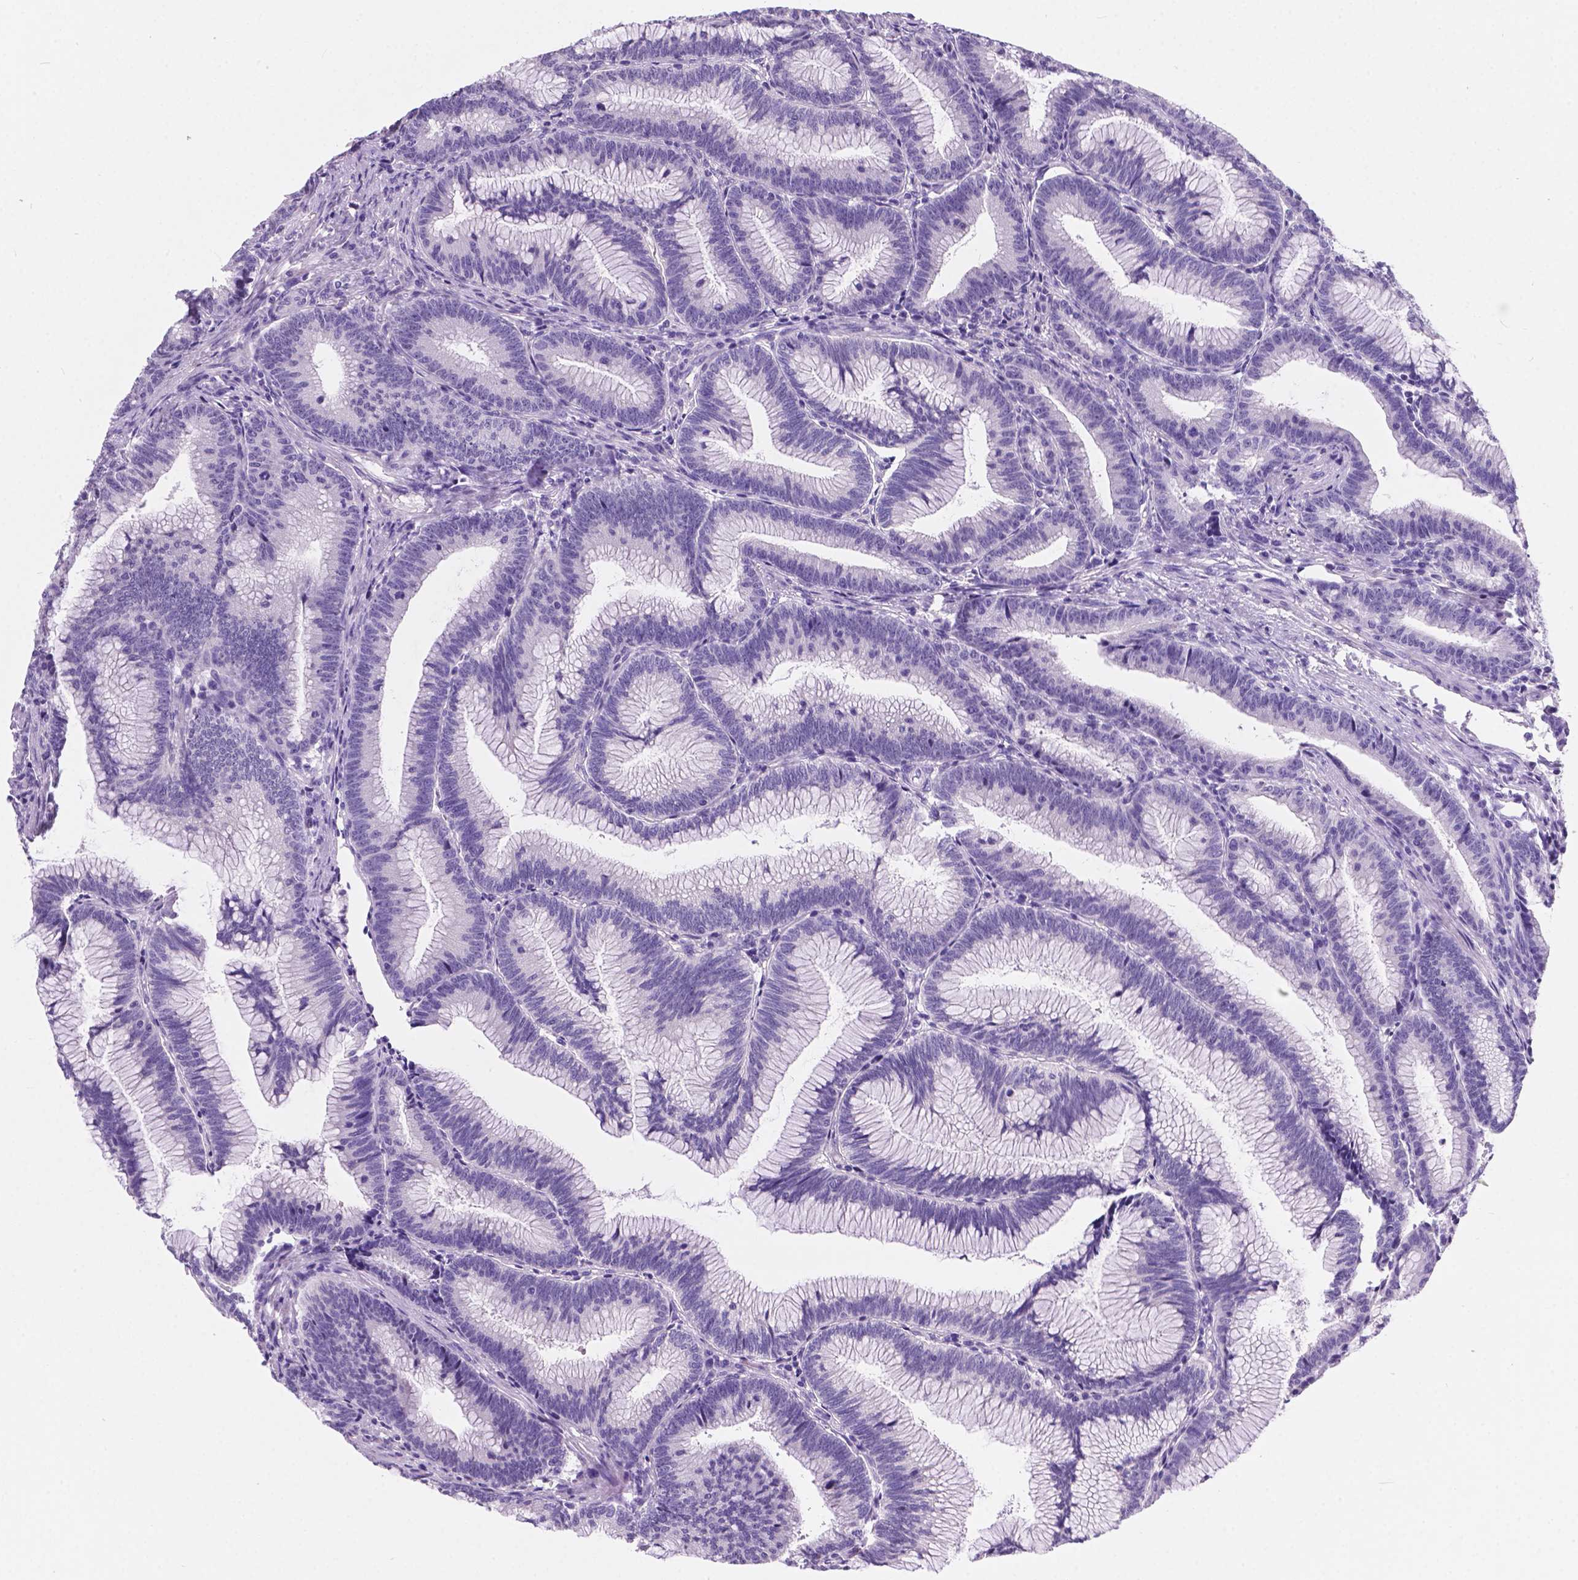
{"staining": {"intensity": "negative", "quantity": "none", "location": "none"}, "tissue": "colorectal cancer", "cell_type": "Tumor cells", "image_type": "cancer", "snomed": [{"axis": "morphology", "description": "Adenocarcinoma, NOS"}, {"axis": "topography", "description": "Colon"}], "caption": "The image exhibits no significant staining in tumor cells of colorectal cancer (adenocarcinoma).", "gene": "ARMS2", "patient": {"sex": "female", "age": 78}}